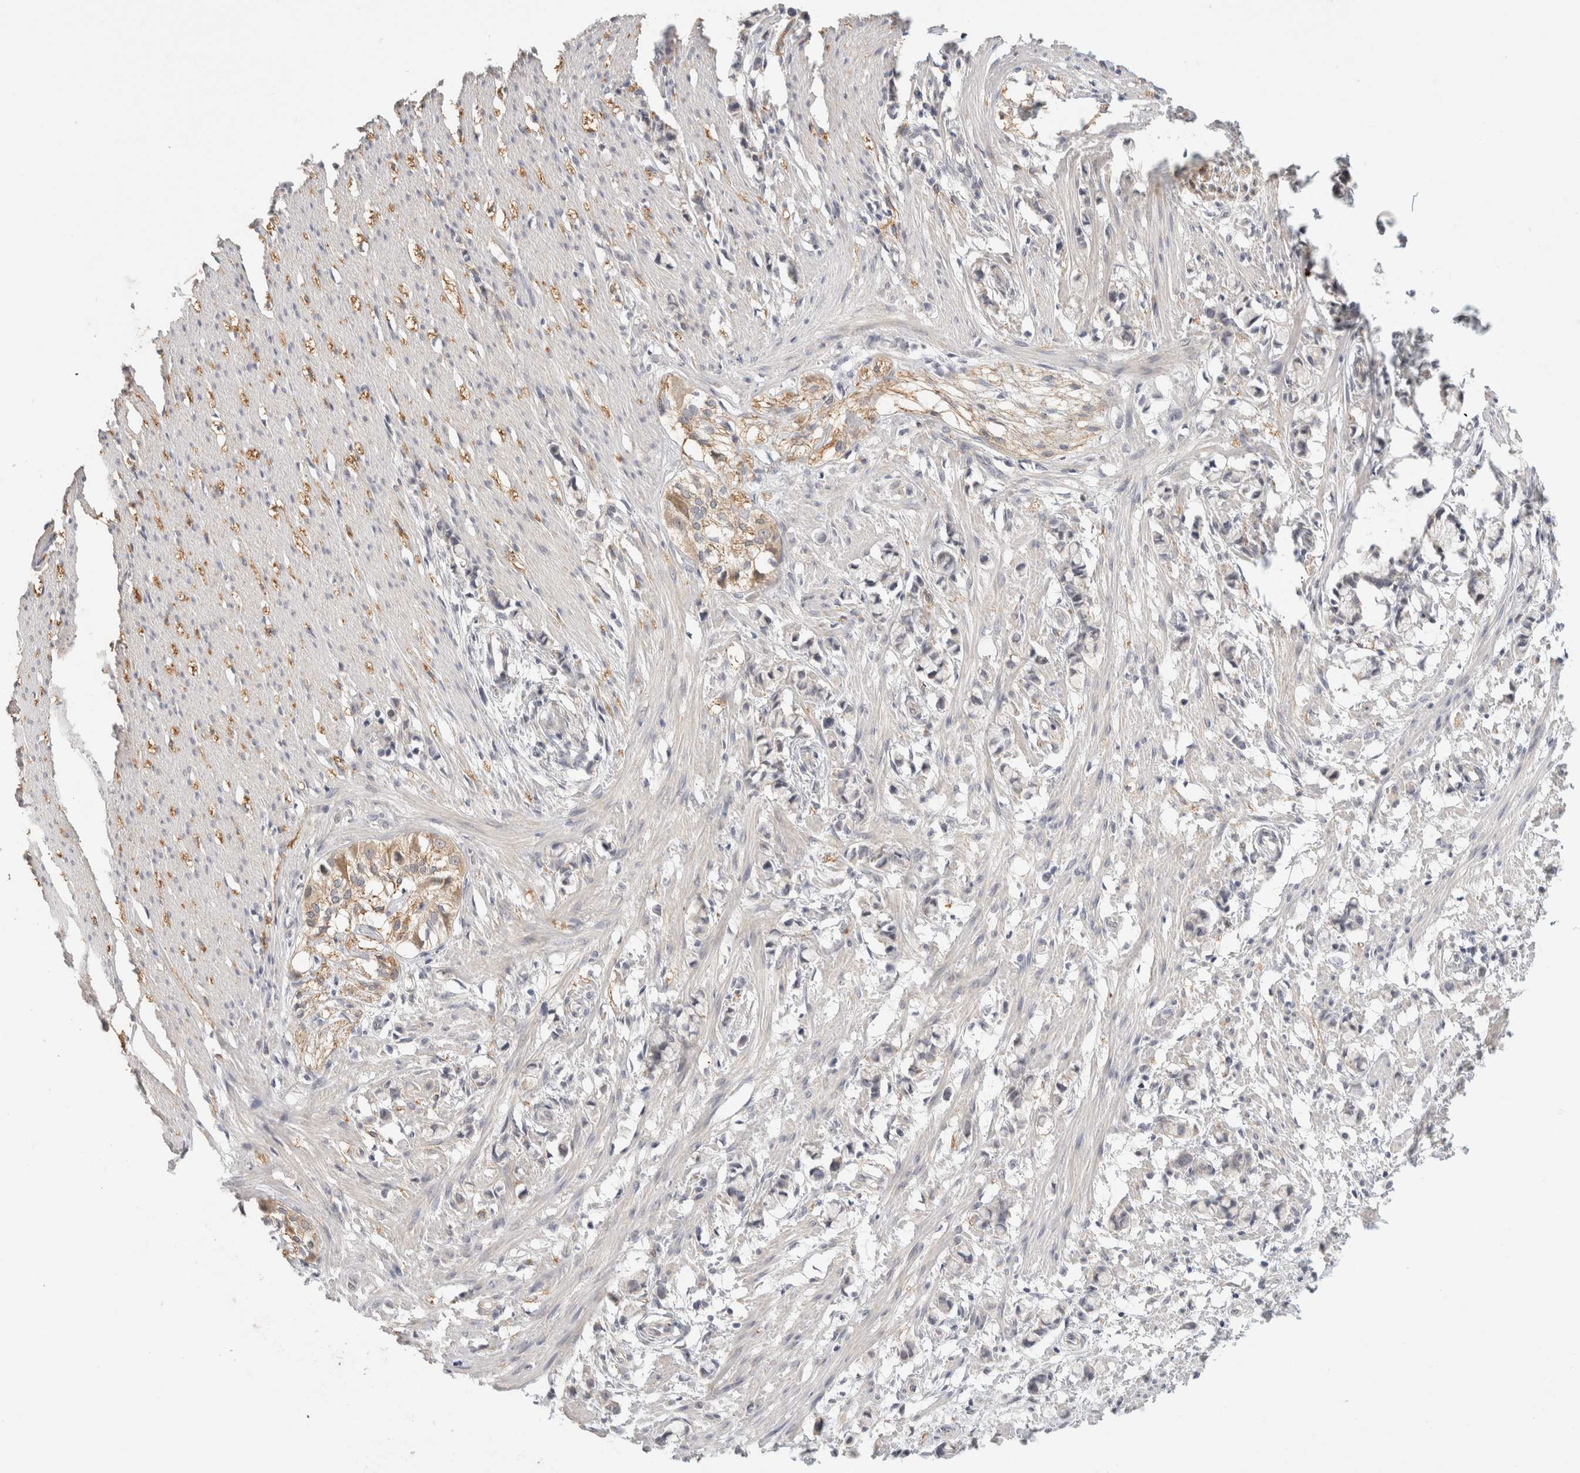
{"staining": {"intensity": "weak", "quantity": "25%-75%", "location": "cytoplasmic/membranous"}, "tissue": "smooth muscle", "cell_type": "Smooth muscle cells", "image_type": "normal", "snomed": [{"axis": "morphology", "description": "Normal tissue, NOS"}, {"axis": "morphology", "description": "Adenocarcinoma, NOS"}, {"axis": "topography", "description": "Smooth muscle"}, {"axis": "topography", "description": "Colon"}], "caption": "This histopathology image exhibits IHC staining of unremarkable human smooth muscle, with low weak cytoplasmic/membranous positivity in about 25%-75% of smooth muscle cells.", "gene": "CHRM4", "patient": {"sex": "male", "age": 14}}